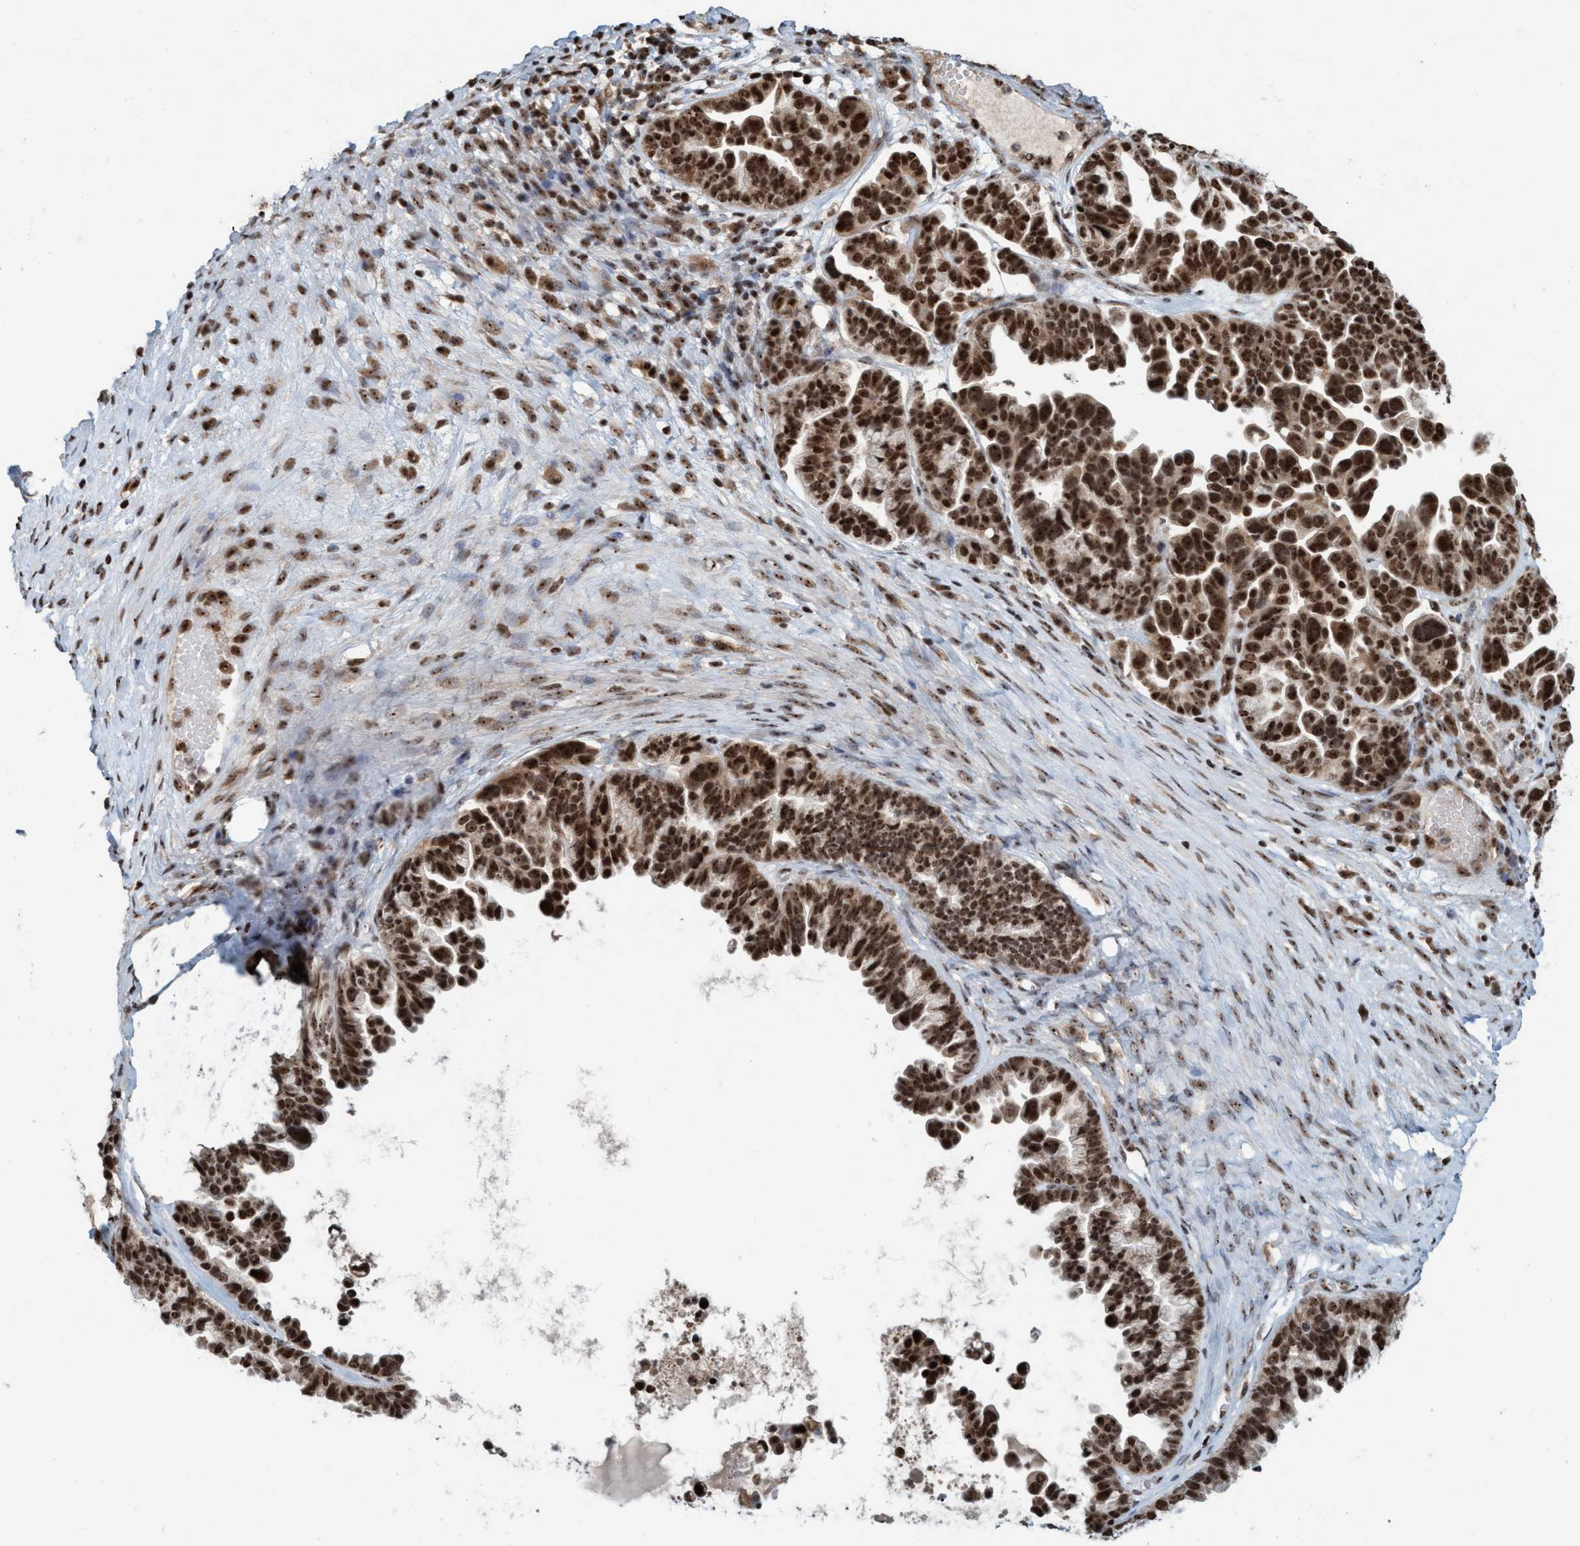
{"staining": {"intensity": "strong", "quantity": ">75%", "location": "nuclear"}, "tissue": "ovarian cancer", "cell_type": "Tumor cells", "image_type": "cancer", "snomed": [{"axis": "morphology", "description": "Cystadenocarcinoma, serous, NOS"}, {"axis": "topography", "description": "Ovary"}], "caption": "Immunohistochemistry (IHC) micrograph of human ovarian cancer stained for a protein (brown), which exhibits high levels of strong nuclear positivity in about >75% of tumor cells.", "gene": "SMCR8", "patient": {"sex": "female", "age": 56}}